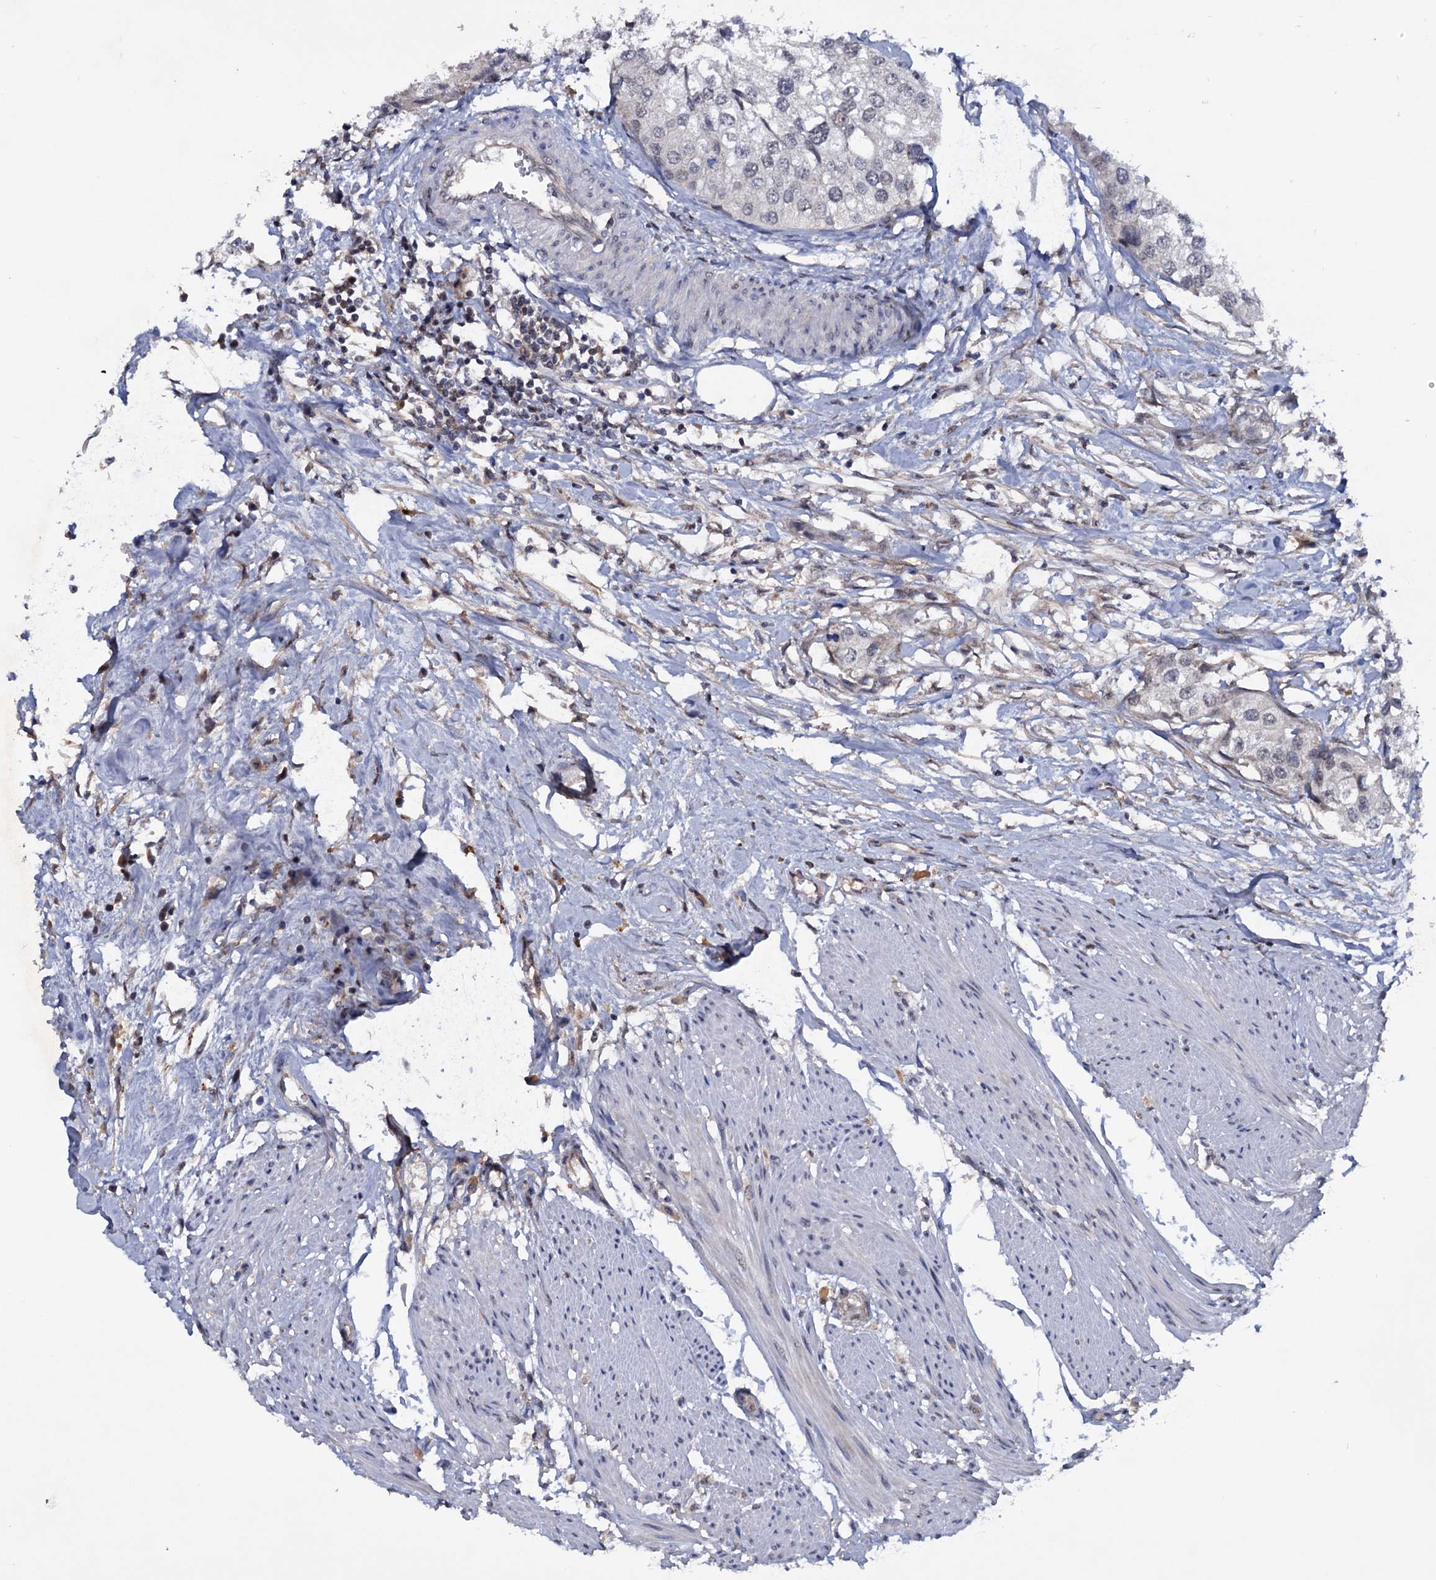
{"staining": {"intensity": "negative", "quantity": "none", "location": "none"}, "tissue": "urothelial cancer", "cell_type": "Tumor cells", "image_type": "cancer", "snomed": [{"axis": "morphology", "description": "Urothelial carcinoma, High grade"}, {"axis": "topography", "description": "Urinary bladder"}], "caption": "Protein analysis of urothelial cancer reveals no significant positivity in tumor cells. (Brightfield microscopy of DAB (3,3'-diaminobenzidine) IHC at high magnification).", "gene": "TBC1D12", "patient": {"sex": "male", "age": 64}}